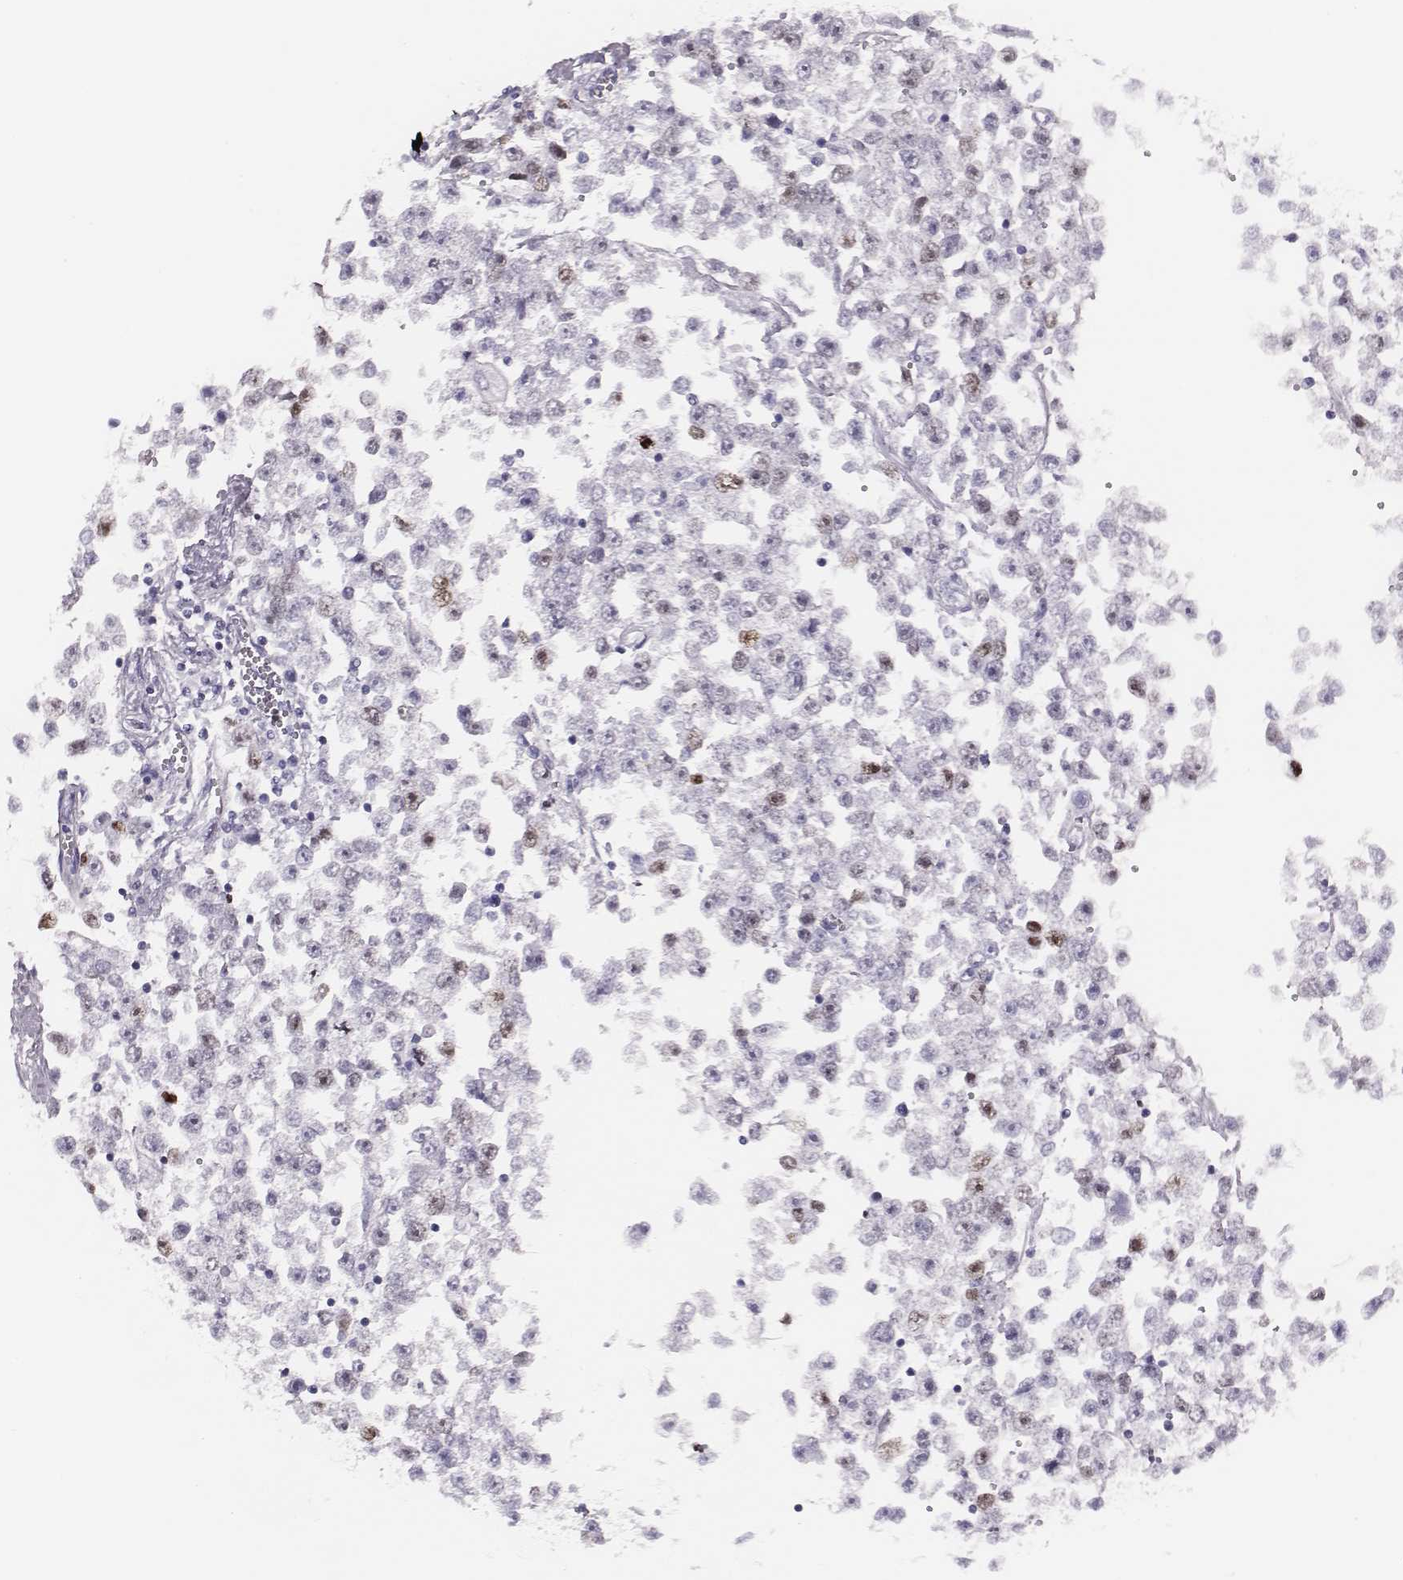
{"staining": {"intensity": "negative", "quantity": "none", "location": "none"}, "tissue": "testis cancer", "cell_type": "Tumor cells", "image_type": "cancer", "snomed": [{"axis": "morphology", "description": "Seminoma, NOS"}, {"axis": "topography", "description": "Testis"}], "caption": "Immunohistochemistry (IHC) histopathology image of human testis cancer stained for a protein (brown), which exhibits no expression in tumor cells.", "gene": "H1-6", "patient": {"sex": "male", "age": 34}}